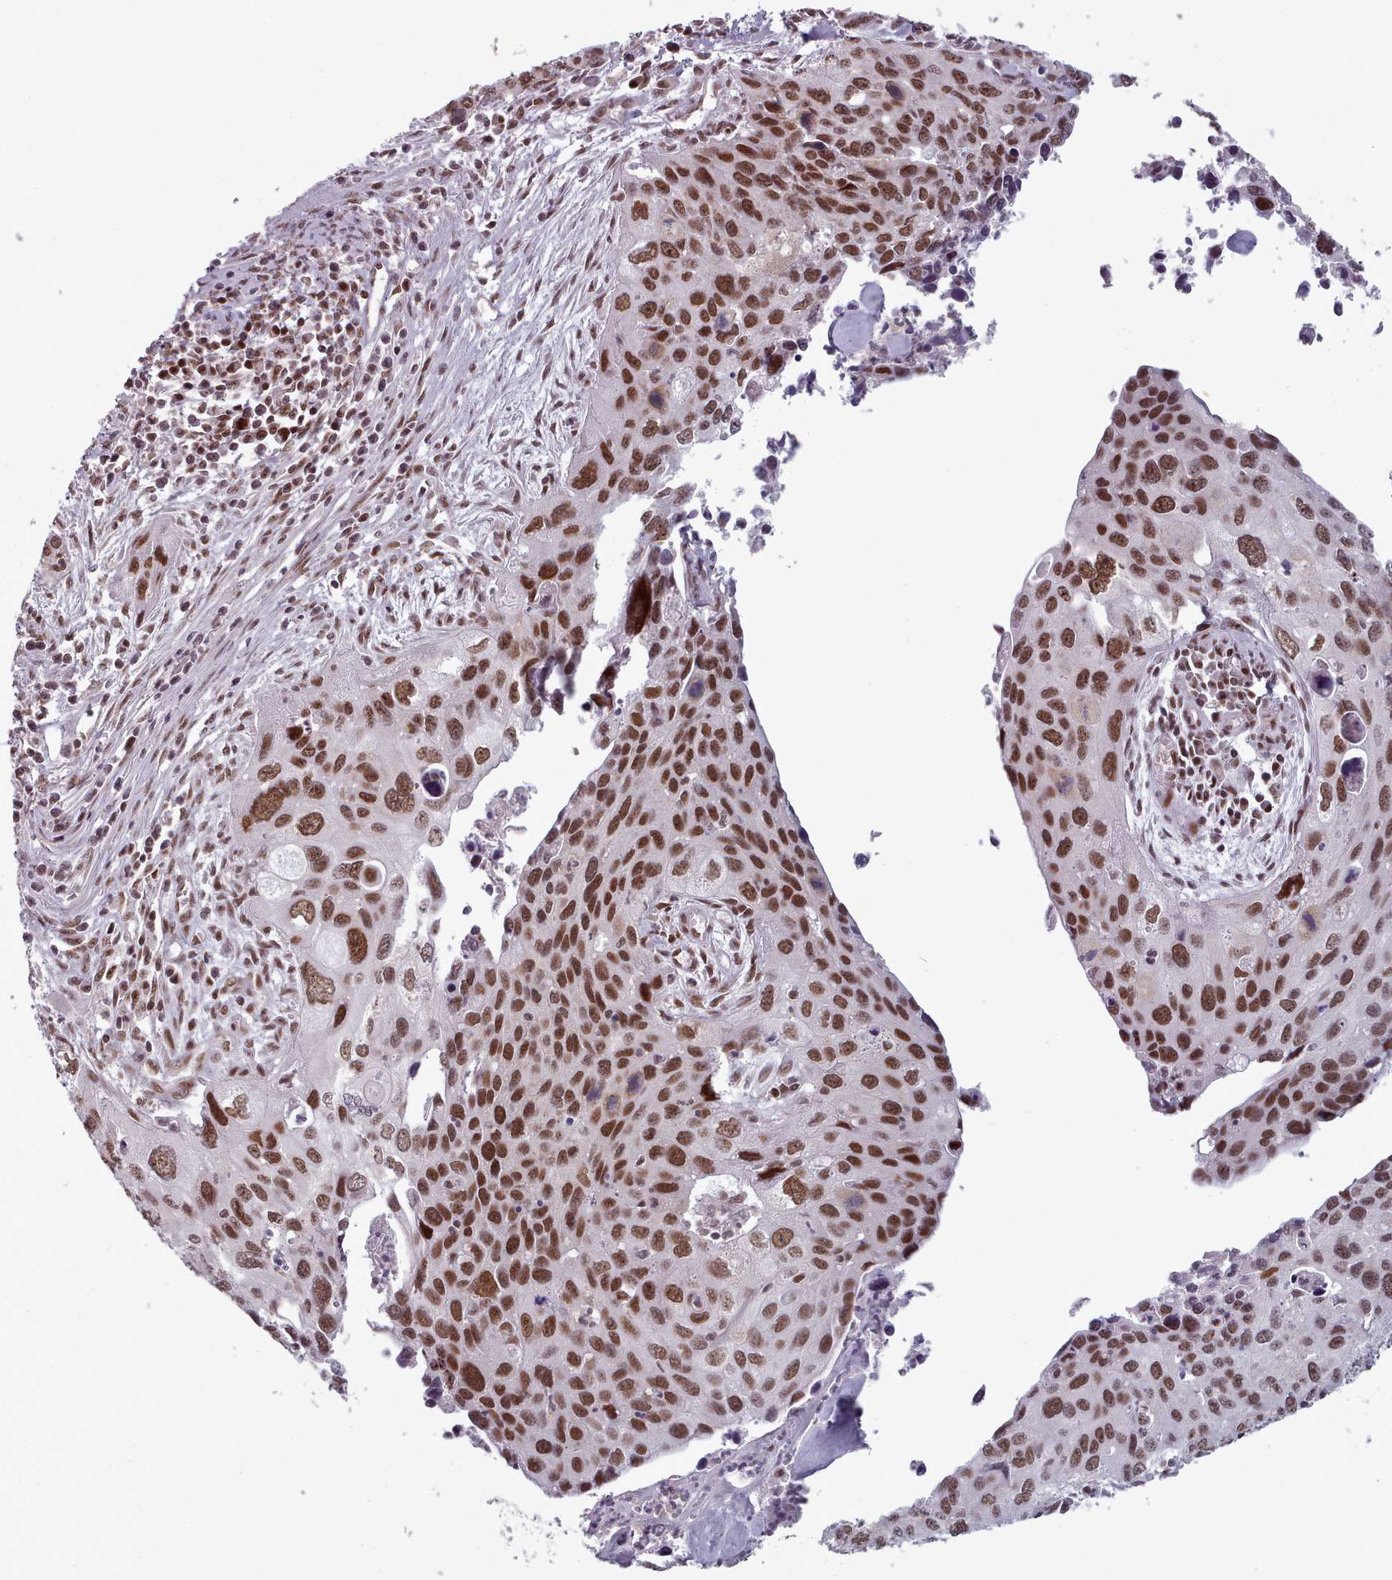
{"staining": {"intensity": "strong", "quantity": ">75%", "location": "nuclear"}, "tissue": "cervical cancer", "cell_type": "Tumor cells", "image_type": "cancer", "snomed": [{"axis": "morphology", "description": "Squamous cell carcinoma, NOS"}, {"axis": "topography", "description": "Cervix"}], "caption": "Protein analysis of cervical cancer tissue exhibits strong nuclear positivity in about >75% of tumor cells. (DAB IHC with brightfield microscopy, high magnification).", "gene": "SRSF9", "patient": {"sex": "female", "age": 55}}